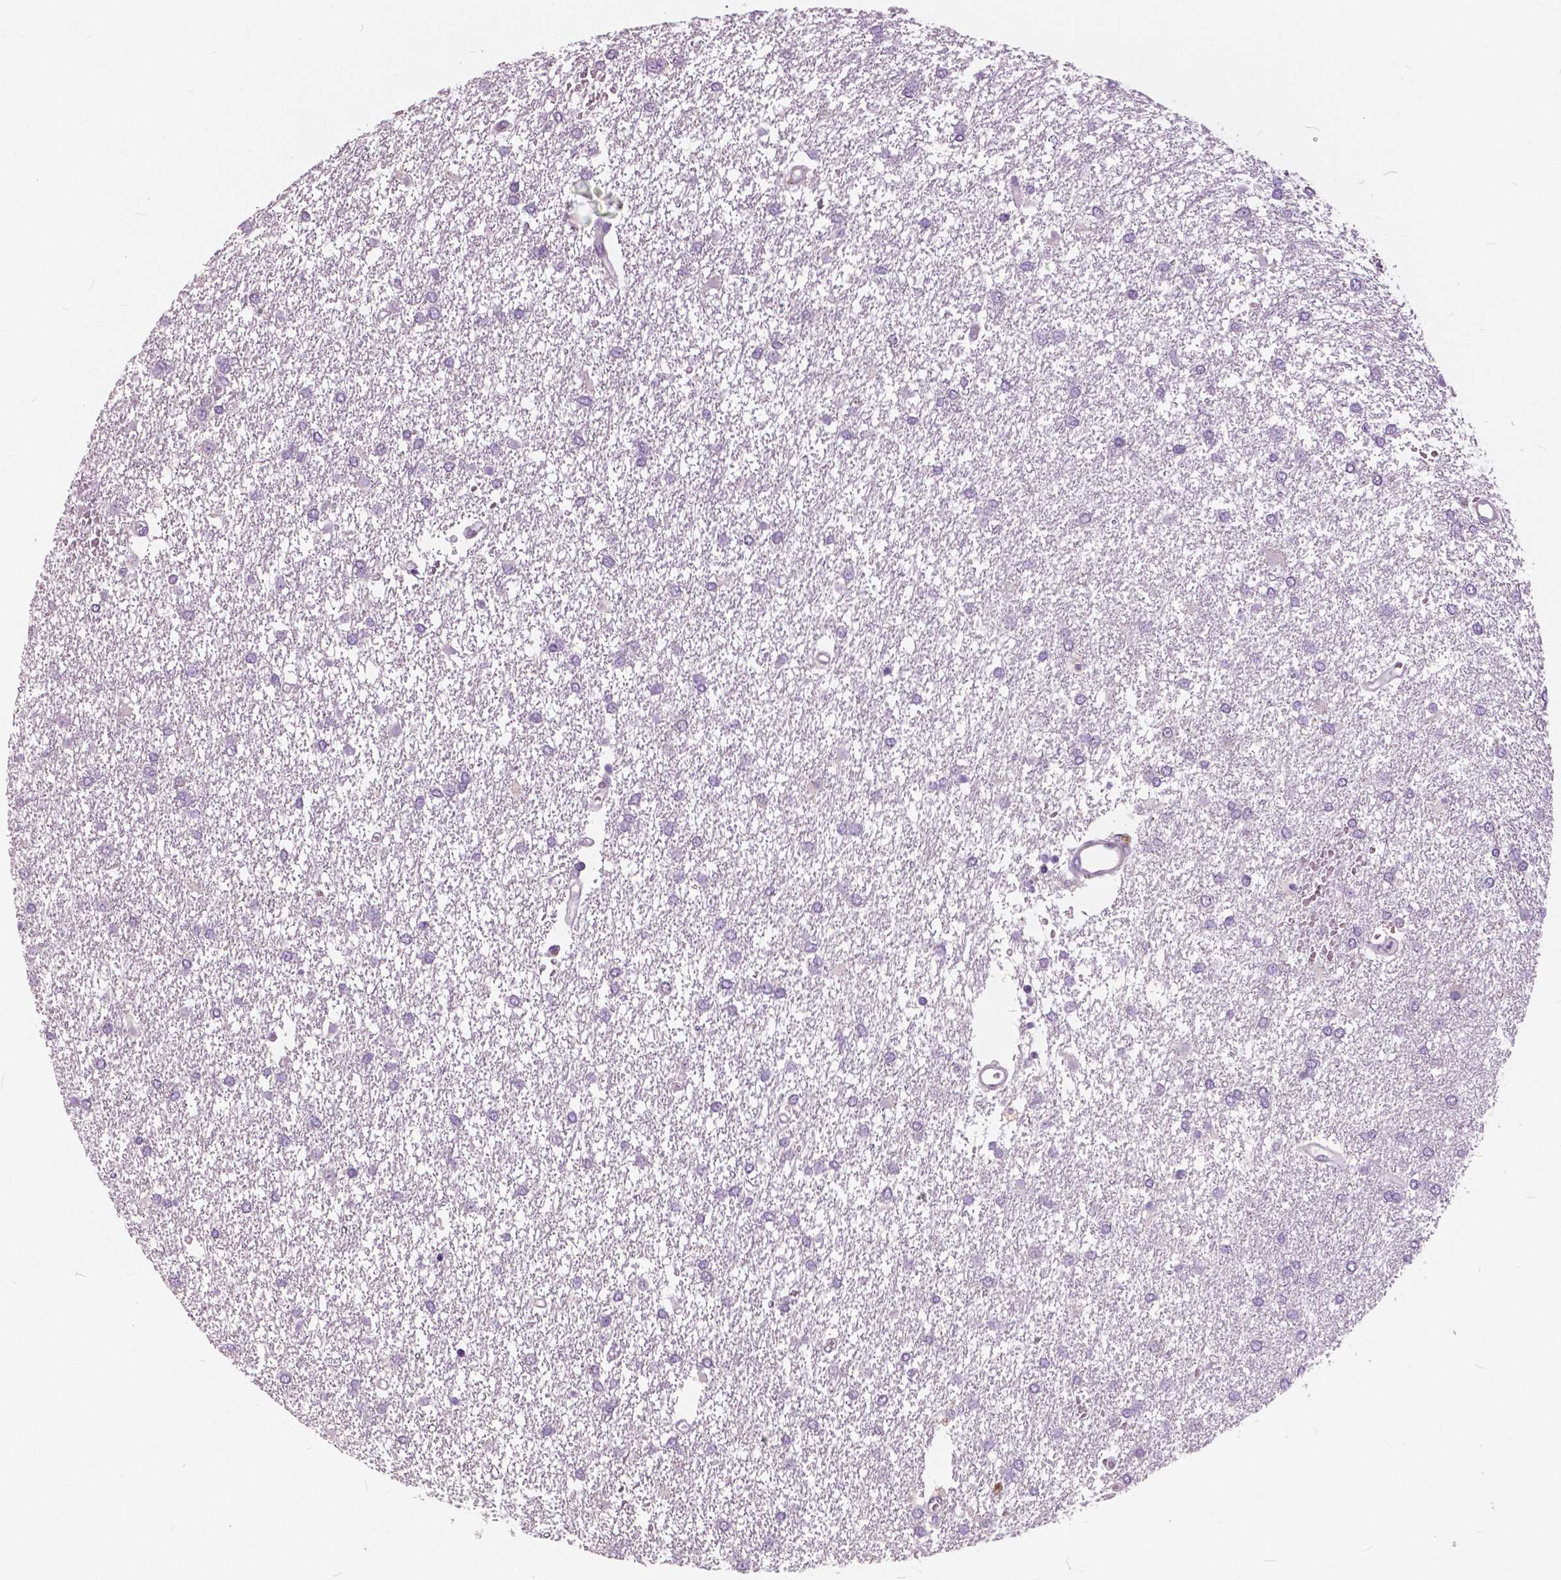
{"staining": {"intensity": "negative", "quantity": "none", "location": "none"}, "tissue": "glioma", "cell_type": "Tumor cells", "image_type": "cancer", "snomed": [{"axis": "morphology", "description": "Glioma, malignant, High grade"}, {"axis": "topography", "description": "Brain"}], "caption": "Protein analysis of high-grade glioma (malignant) displays no significant expression in tumor cells.", "gene": "SERPINI1", "patient": {"sex": "female", "age": 61}}